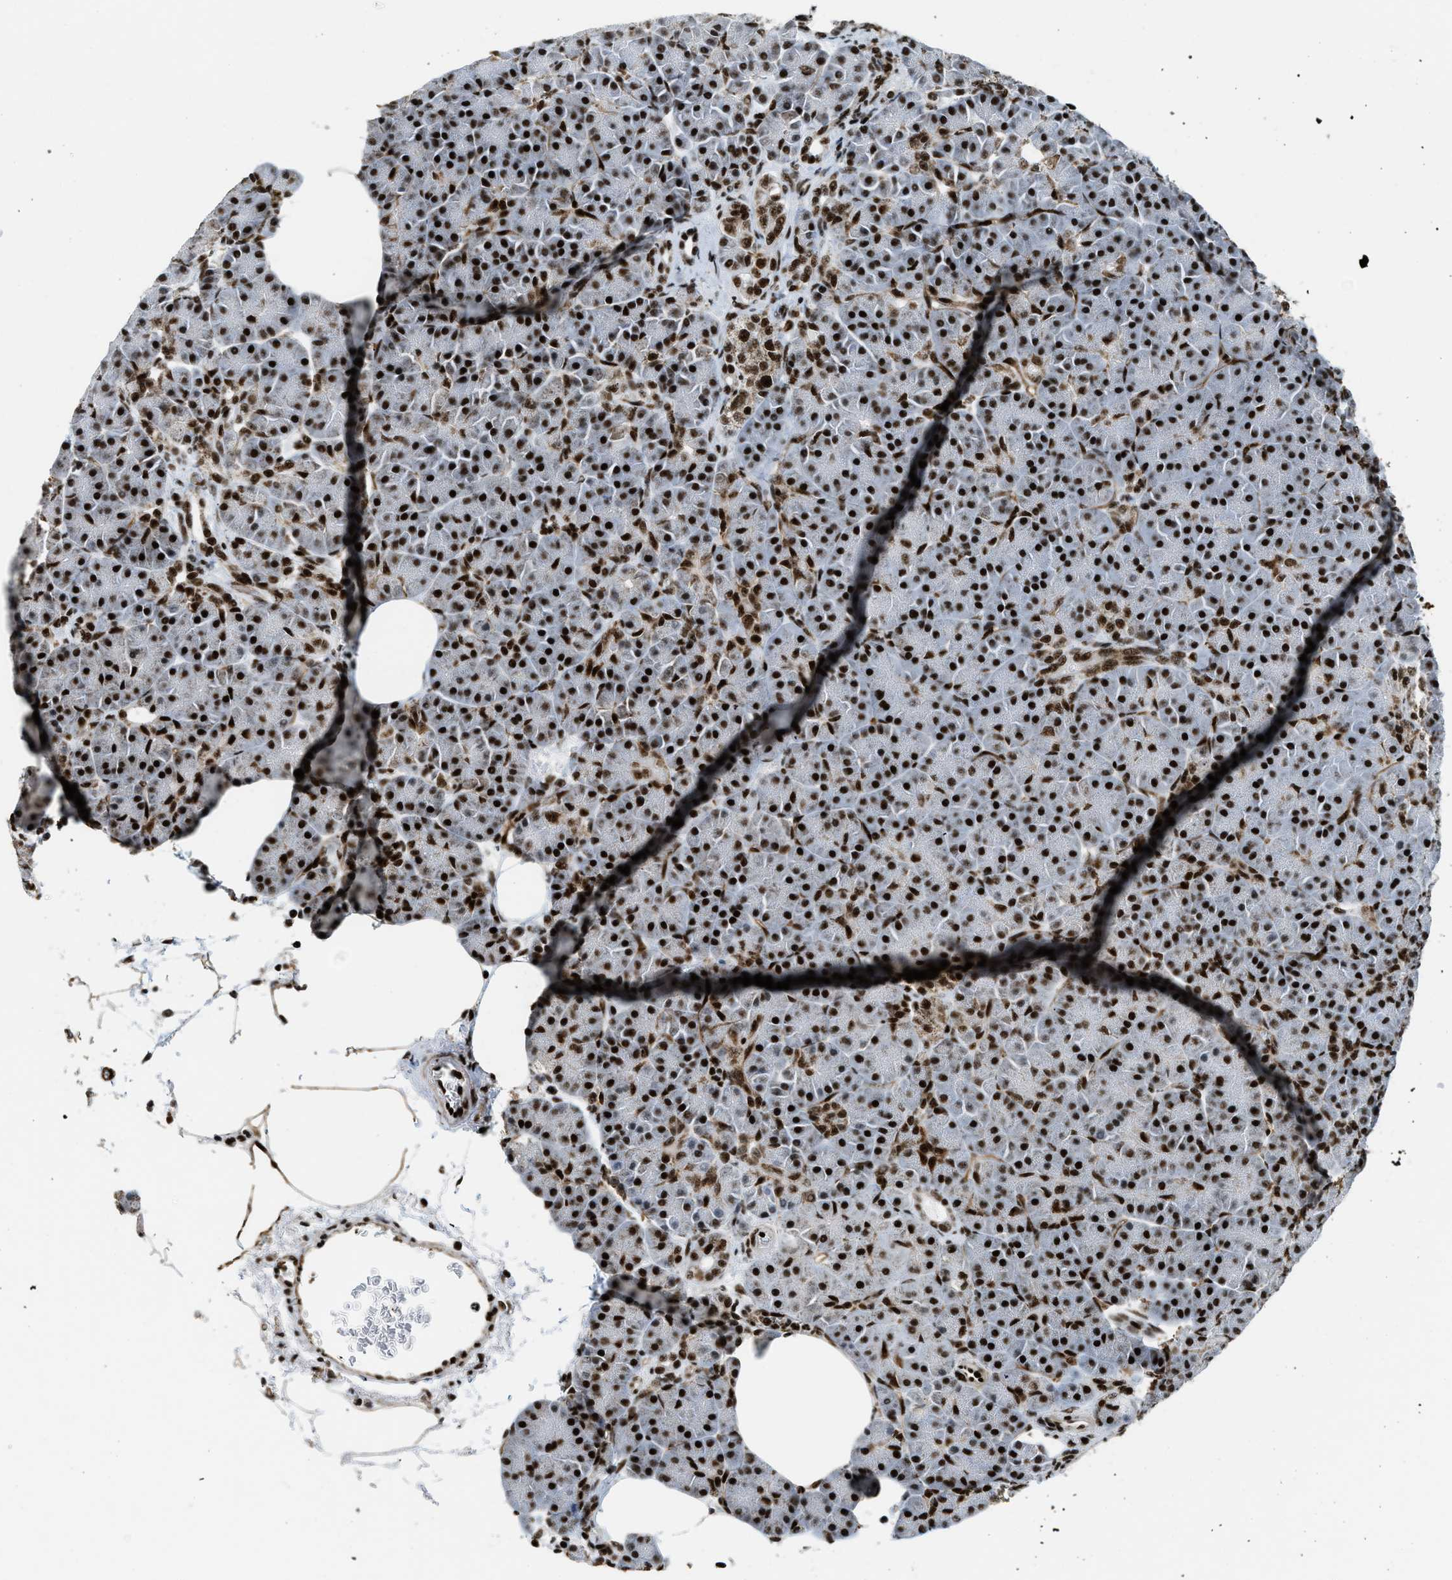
{"staining": {"intensity": "strong", "quantity": ">75%", "location": "nuclear"}, "tissue": "pancreas", "cell_type": "Exocrine glandular cells", "image_type": "normal", "snomed": [{"axis": "morphology", "description": "Normal tissue, NOS"}, {"axis": "topography", "description": "Pancreas"}], "caption": "Protein analysis of unremarkable pancreas demonstrates strong nuclear positivity in about >75% of exocrine glandular cells. The protein of interest is shown in brown color, while the nuclei are stained blue.", "gene": "GABPB1", "patient": {"sex": "female", "age": 70}}